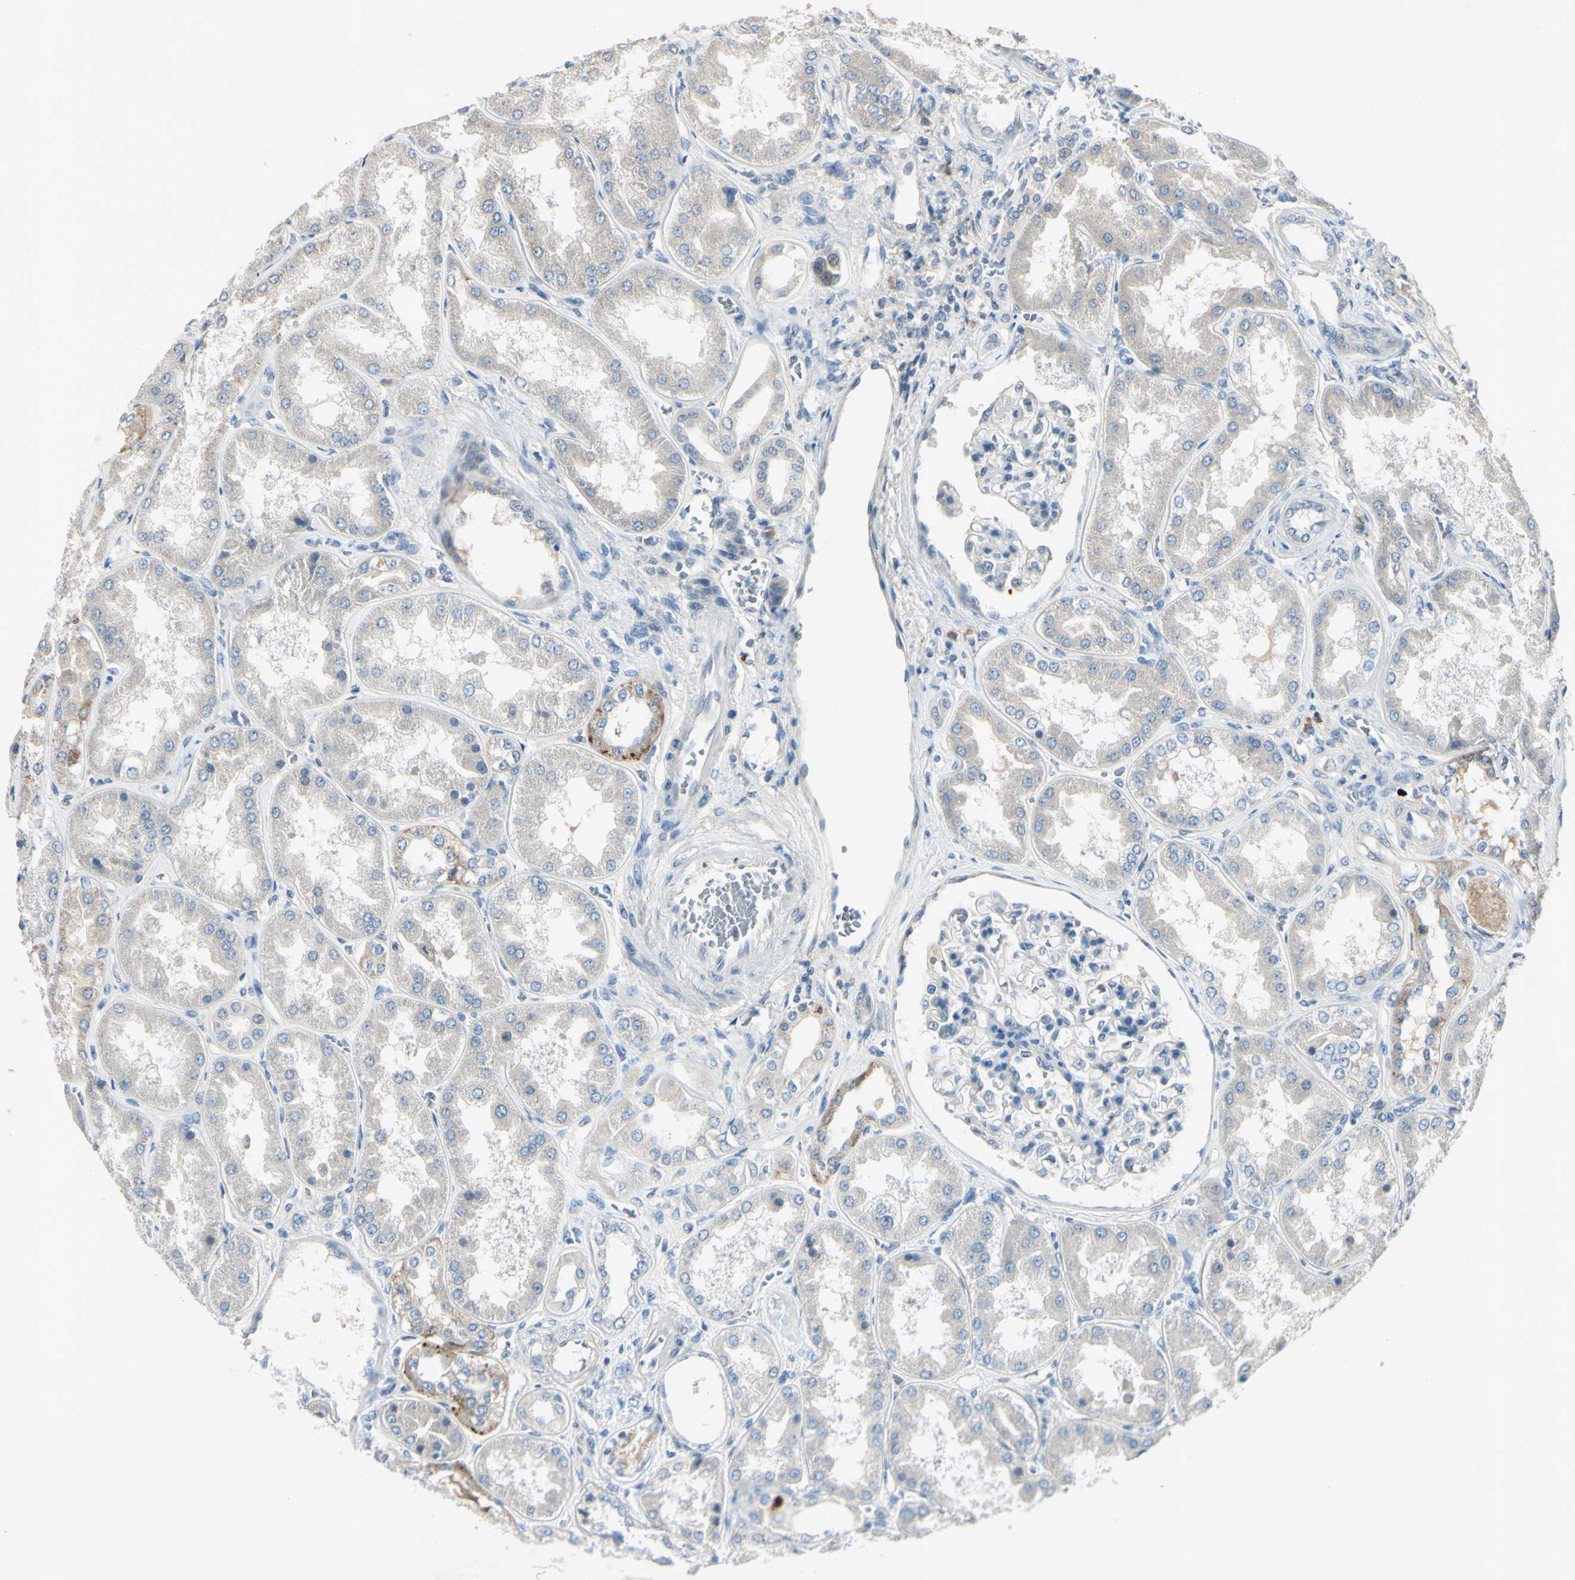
{"staining": {"intensity": "negative", "quantity": "none", "location": "none"}, "tissue": "kidney", "cell_type": "Cells in glomeruli", "image_type": "normal", "snomed": [{"axis": "morphology", "description": "Normal tissue, NOS"}, {"axis": "topography", "description": "Kidney"}], "caption": "This is an IHC micrograph of benign kidney. There is no staining in cells in glomeruli.", "gene": "AATK", "patient": {"sex": "female", "age": 56}}